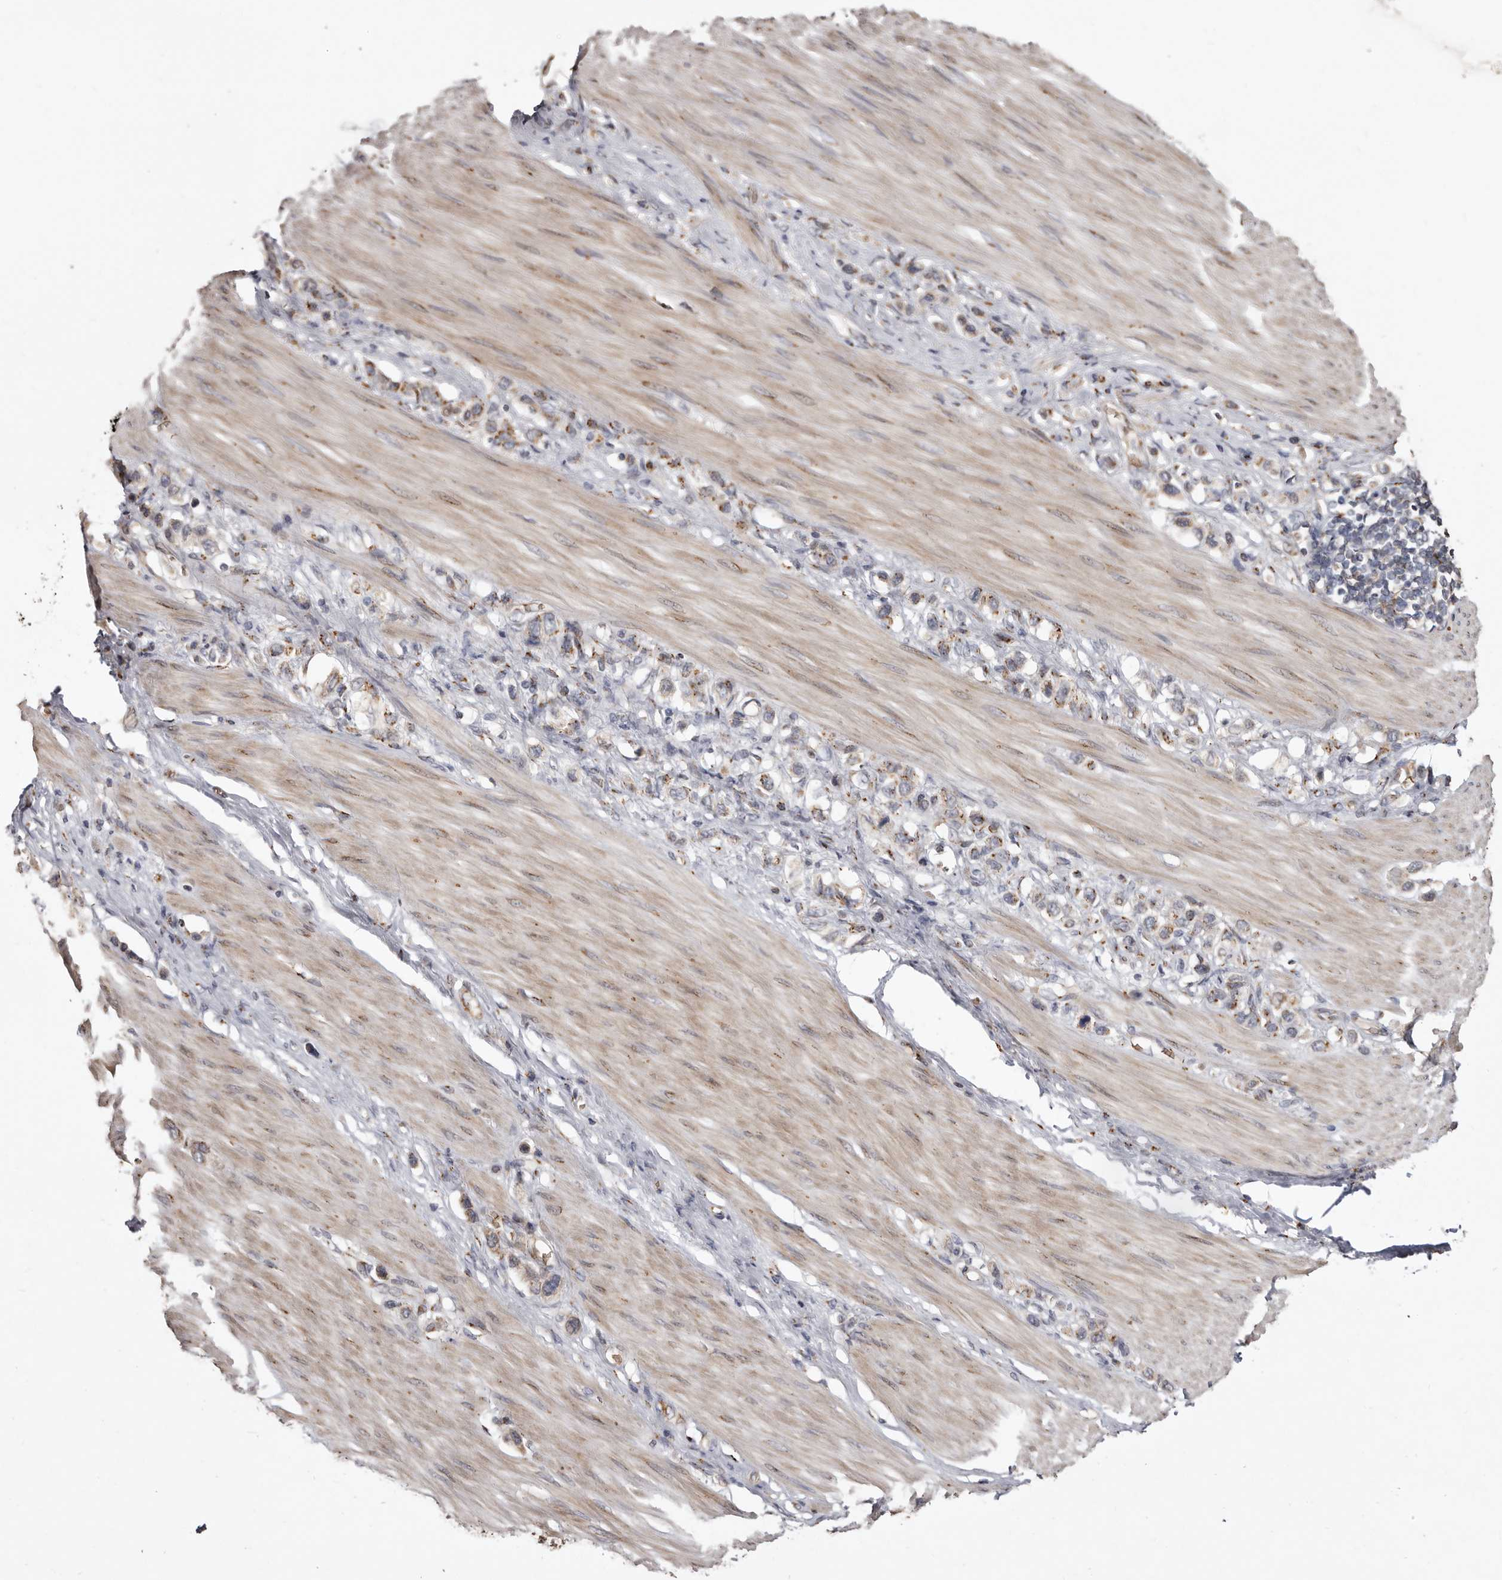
{"staining": {"intensity": "weak", "quantity": ">75%", "location": "cytoplasmic/membranous"}, "tissue": "stomach cancer", "cell_type": "Tumor cells", "image_type": "cancer", "snomed": [{"axis": "morphology", "description": "Adenocarcinoma, NOS"}, {"axis": "topography", "description": "Stomach"}], "caption": "Stomach adenocarcinoma tissue displays weak cytoplasmic/membranous expression in approximately >75% of tumor cells, visualized by immunohistochemistry.", "gene": "ENTREP1", "patient": {"sex": "female", "age": 65}}